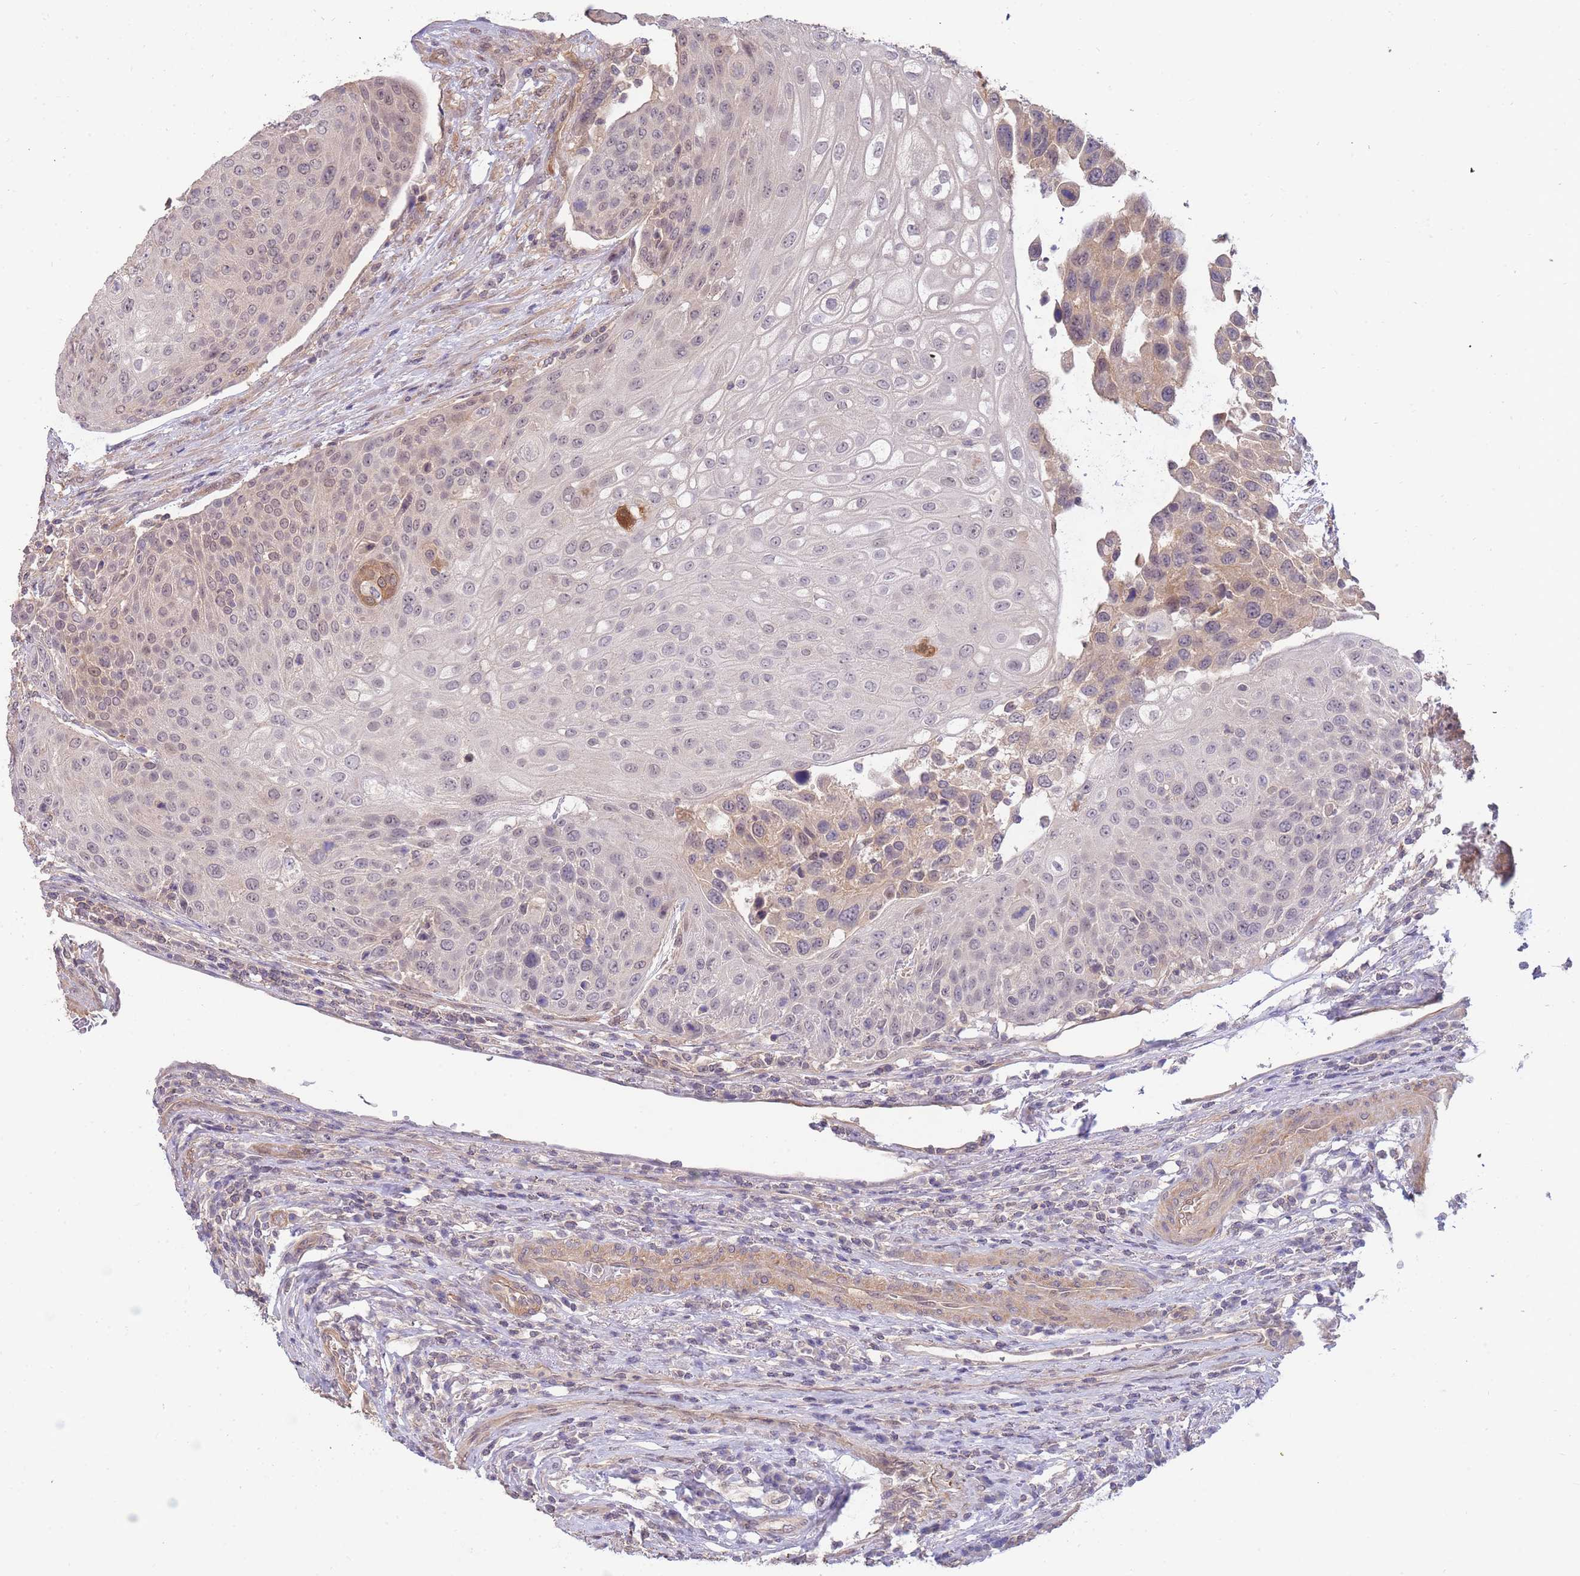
{"staining": {"intensity": "weak", "quantity": "25%-75%", "location": "cytoplasmic/membranous,nuclear"}, "tissue": "urothelial cancer", "cell_type": "Tumor cells", "image_type": "cancer", "snomed": [{"axis": "morphology", "description": "Urothelial carcinoma, High grade"}, {"axis": "topography", "description": "Urinary bladder"}], "caption": "High-grade urothelial carcinoma stained with immunohistochemistry shows weak cytoplasmic/membranous and nuclear expression in approximately 25%-75% of tumor cells. (DAB IHC, brown staining for protein, blue staining for nuclei).", "gene": "SMC6", "patient": {"sex": "female", "age": 70}}